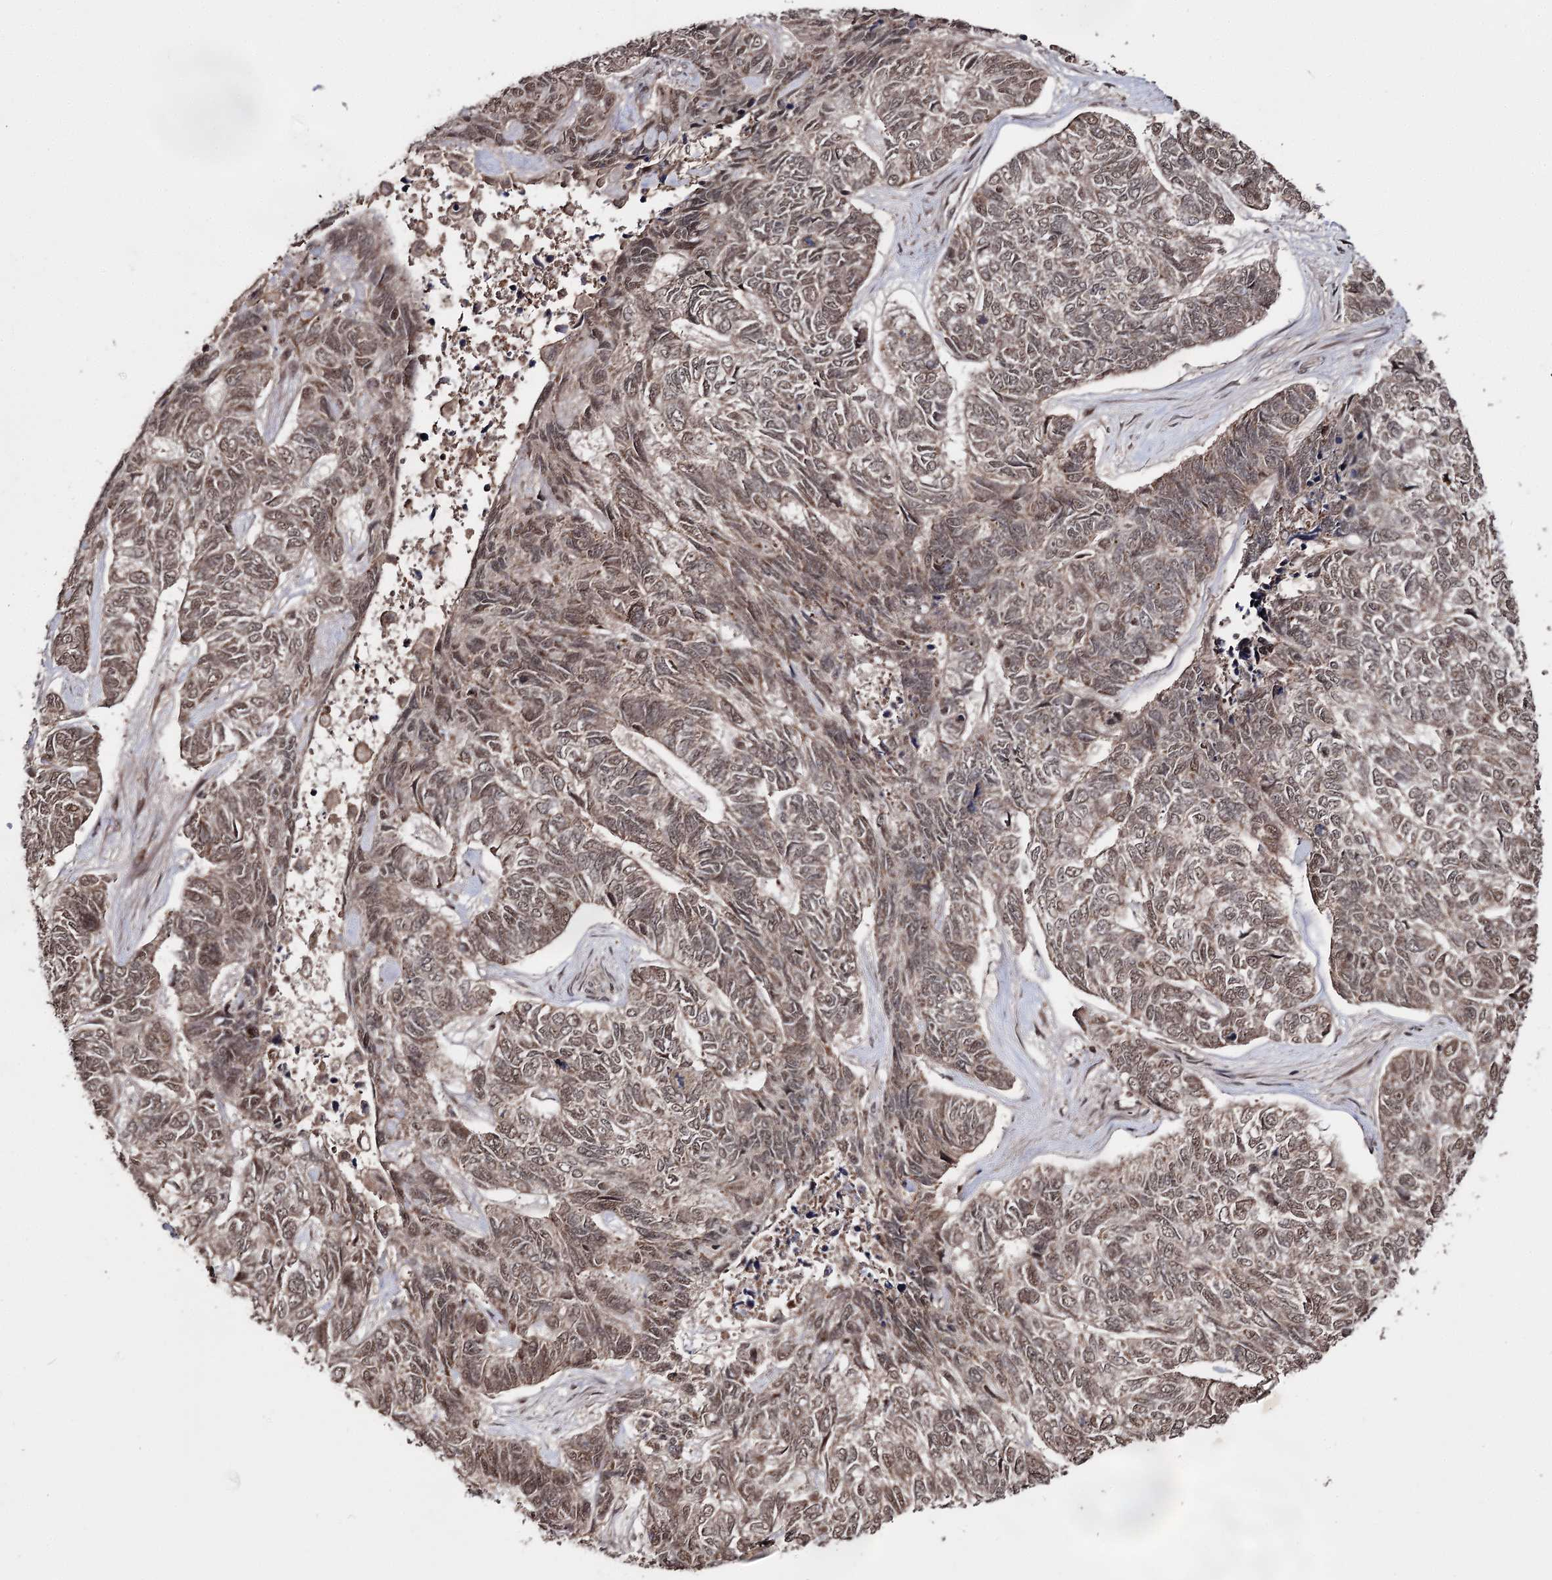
{"staining": {"intensity": "moderate", "quantity": ">75%", "location": "cytoplasmic/membranous,nuclear"}, "tissue": "skin cancer", "cell_type": "Tumor cells", "image_type": "cancer", "snomed": [{"axis": "morphology", "description": "Basal cell carcinoma"}, {"axis": "topography", "description": "Skin"}], "caption": "Protein analysis of skin cancer (basal cell carcinoma) tissue reveals moderate cytoplasmic/membranous and nuclear positivity in approximately >75% of tumor cells.", "gene": "FAM53B", "patient": {"sex": "female", "age": 65}}